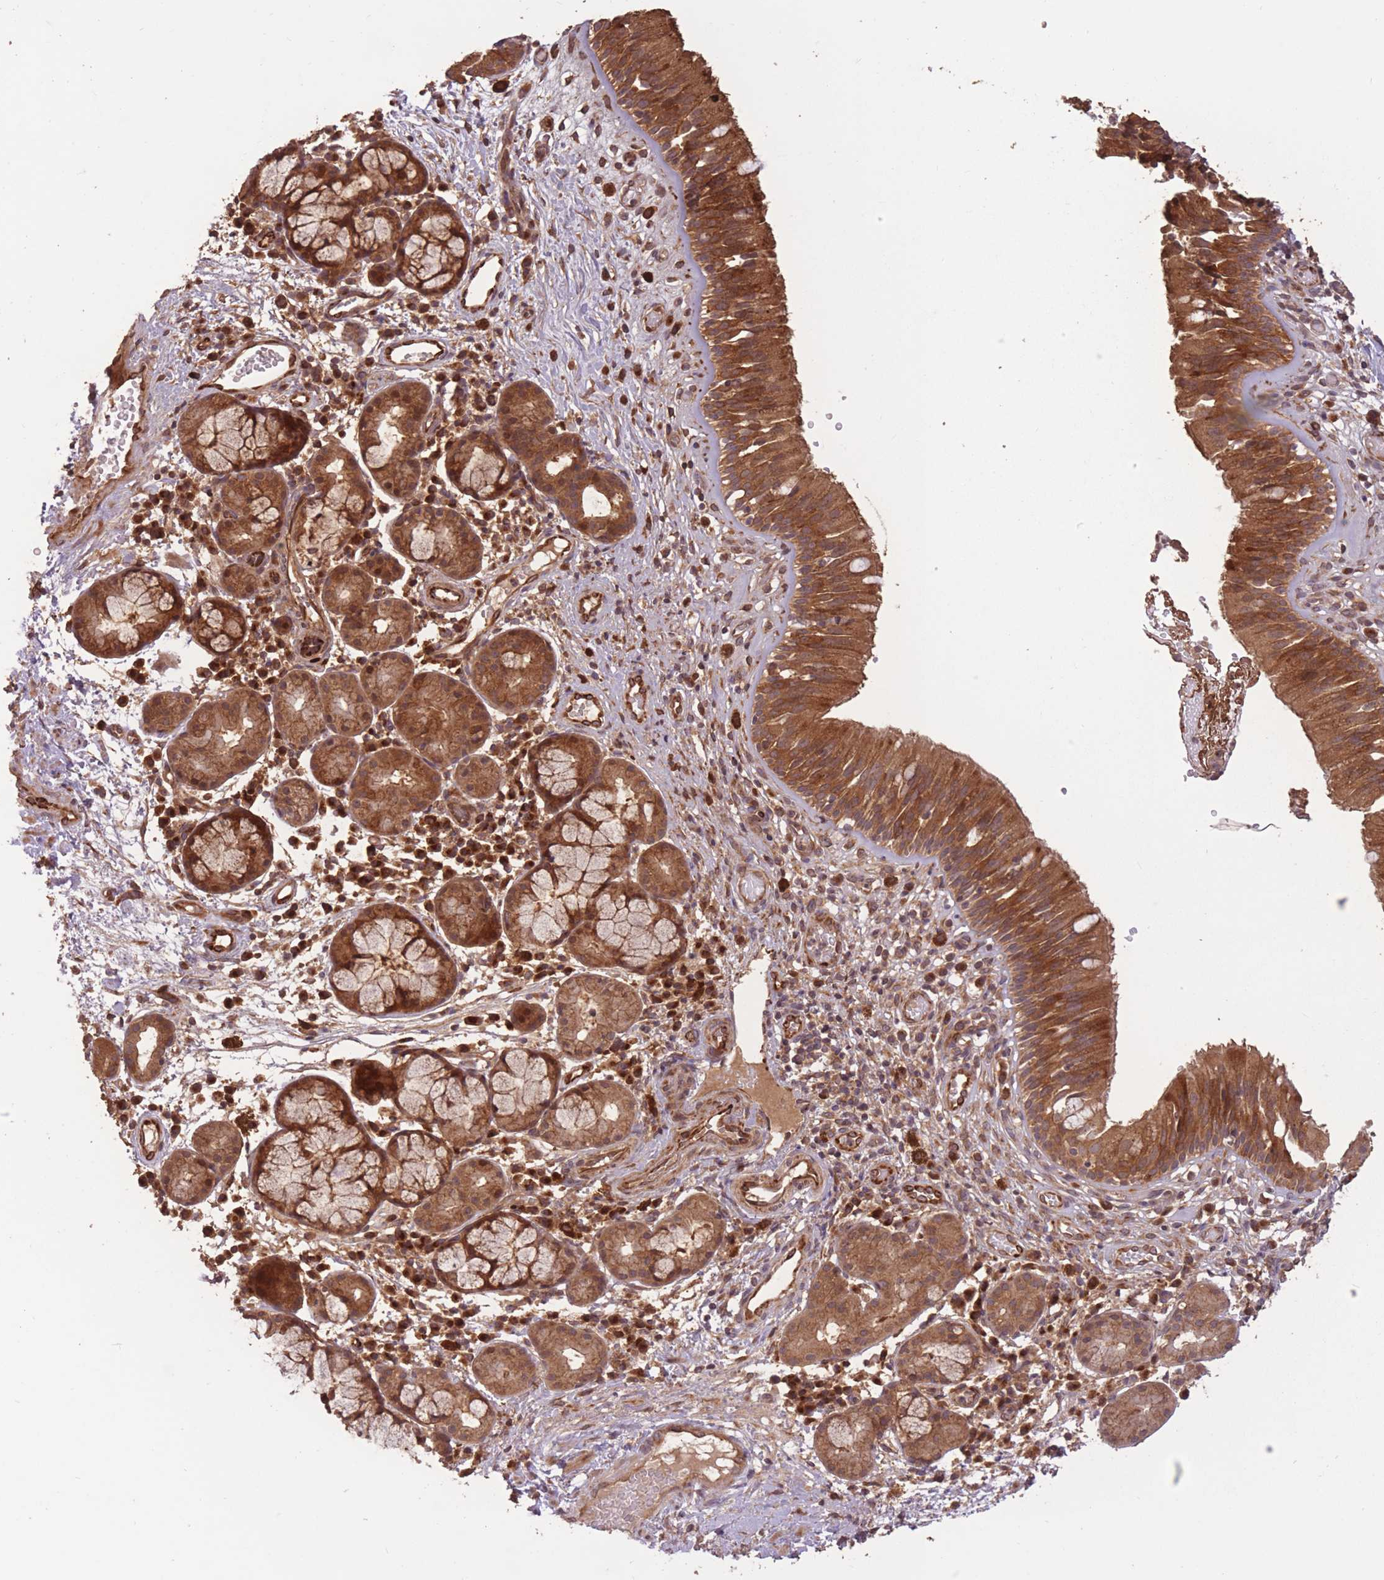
{"staining": {"intensity": "strong", "quantity": ">75%", "location": "cytoplasmic/membranous"}, "tissue": "nasopharynx", "cell_type": "Respiratory epithelial cells", "image_type": "normal", "snomed": [{"axis": "morphology", "description": "Normal tissue, NOS"}, {"axis": "topography", "description": "Nasopharynx"}], "caption": "IHC photomicrograph of normal nasopharynx: human nasopharynx stained using immunohistochemistry displays high levels of strong protein expression localized specifically in the cytoplasmic/membranous of respiratory epithelial cells, appearing as a cytoplasmic/membranous brown color.", "gene": "ERBB3", "patient": {"sex": "male", "age": 65}}